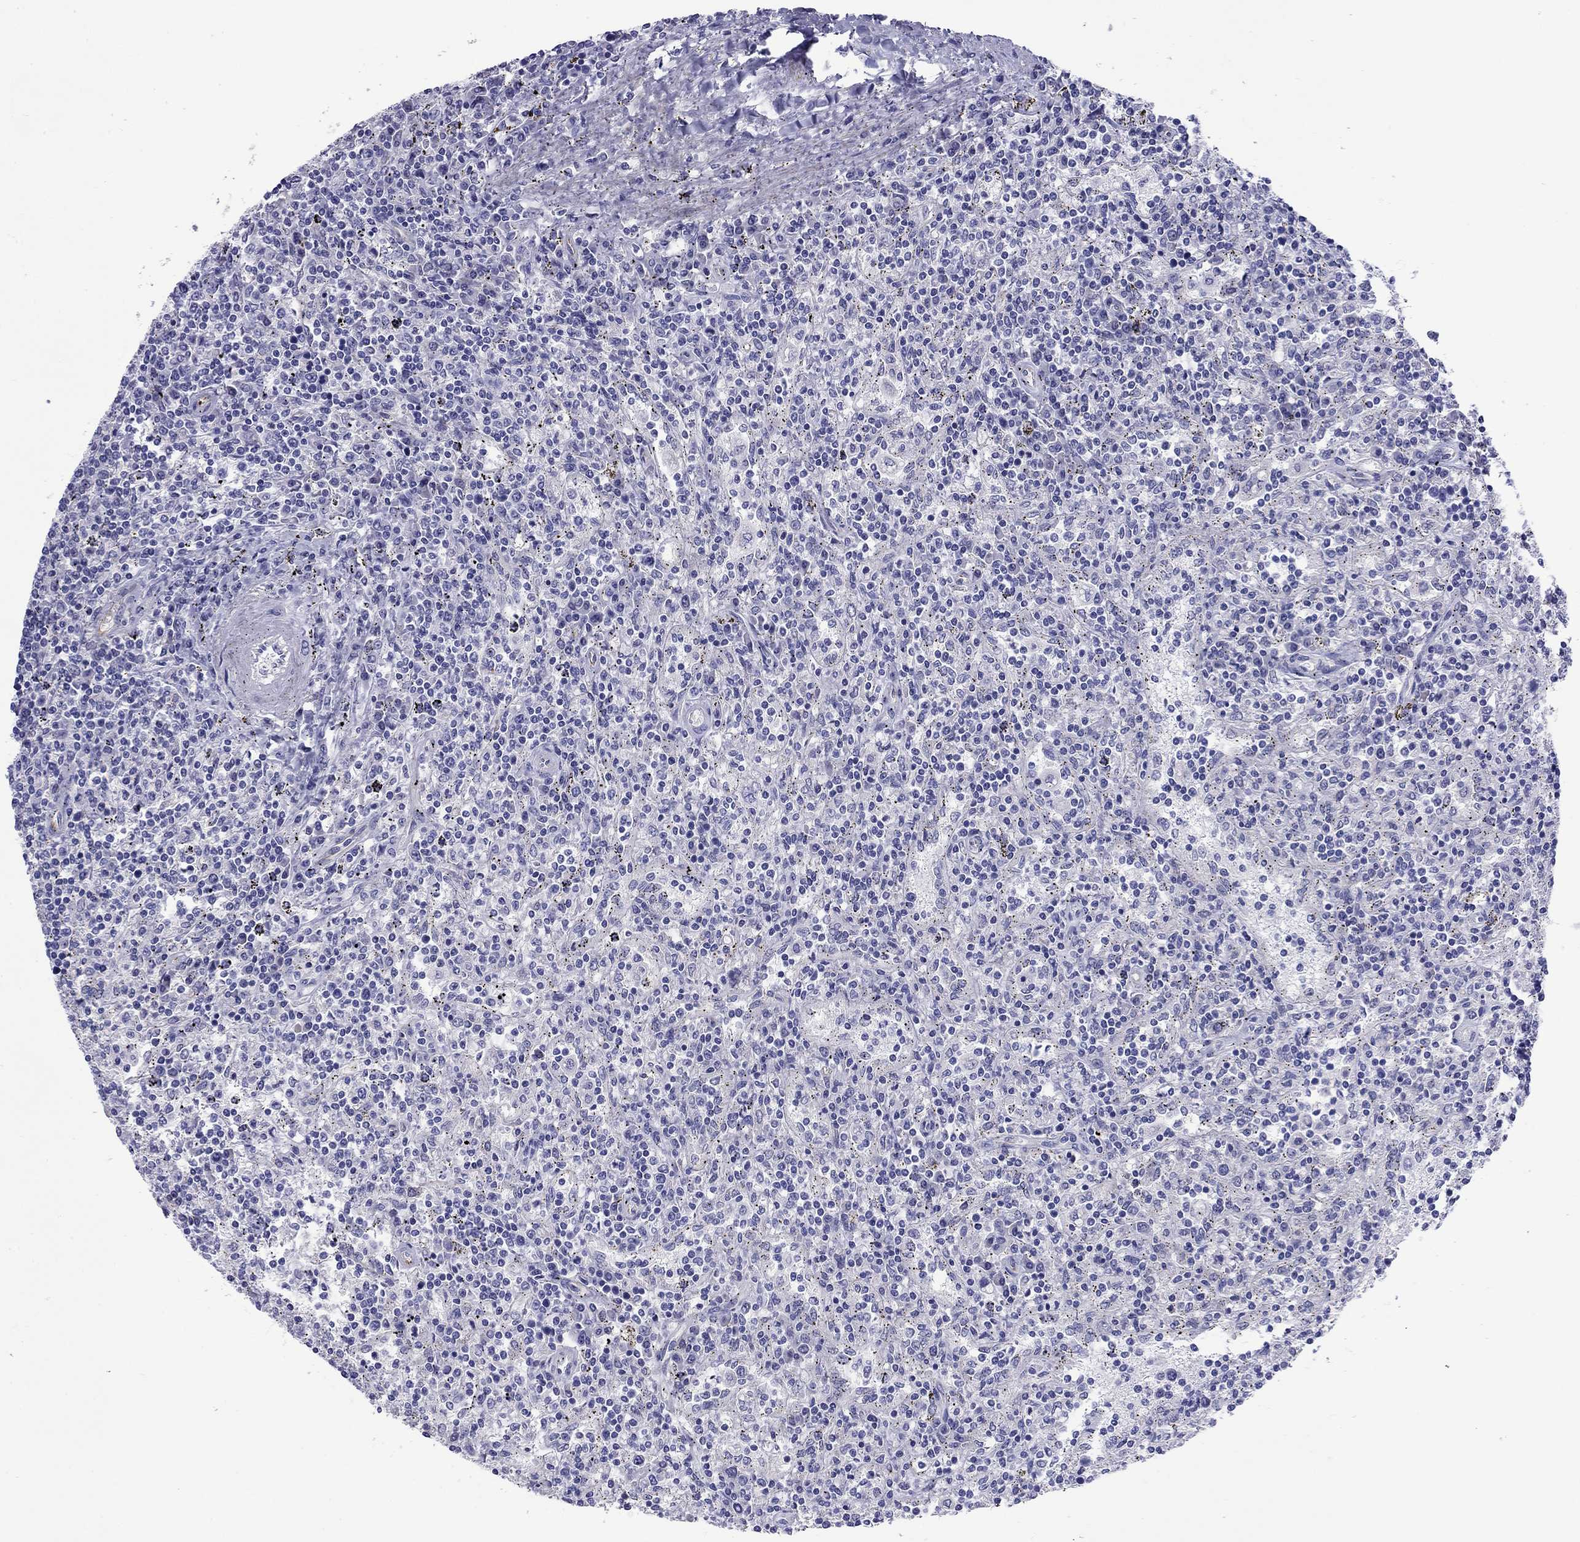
{"staining": {"intensity": "negative", "quantity": "none", "location": "none"}, "tissue": "lymphoma", "cell_type": "Tumor cells", "image_type": "cancer", "snomed": [{"axis": "morphology", "description": "Malignant lymphoma, non-Hodgkin's type, Low grade"}, {"axis": "topography", "description": "Lymph node"}], "caption": "Tumor cells show no significant positivity in lymphoma.", "gene": "CMYA5", "patient": {"sex": "male", "age": 52}}